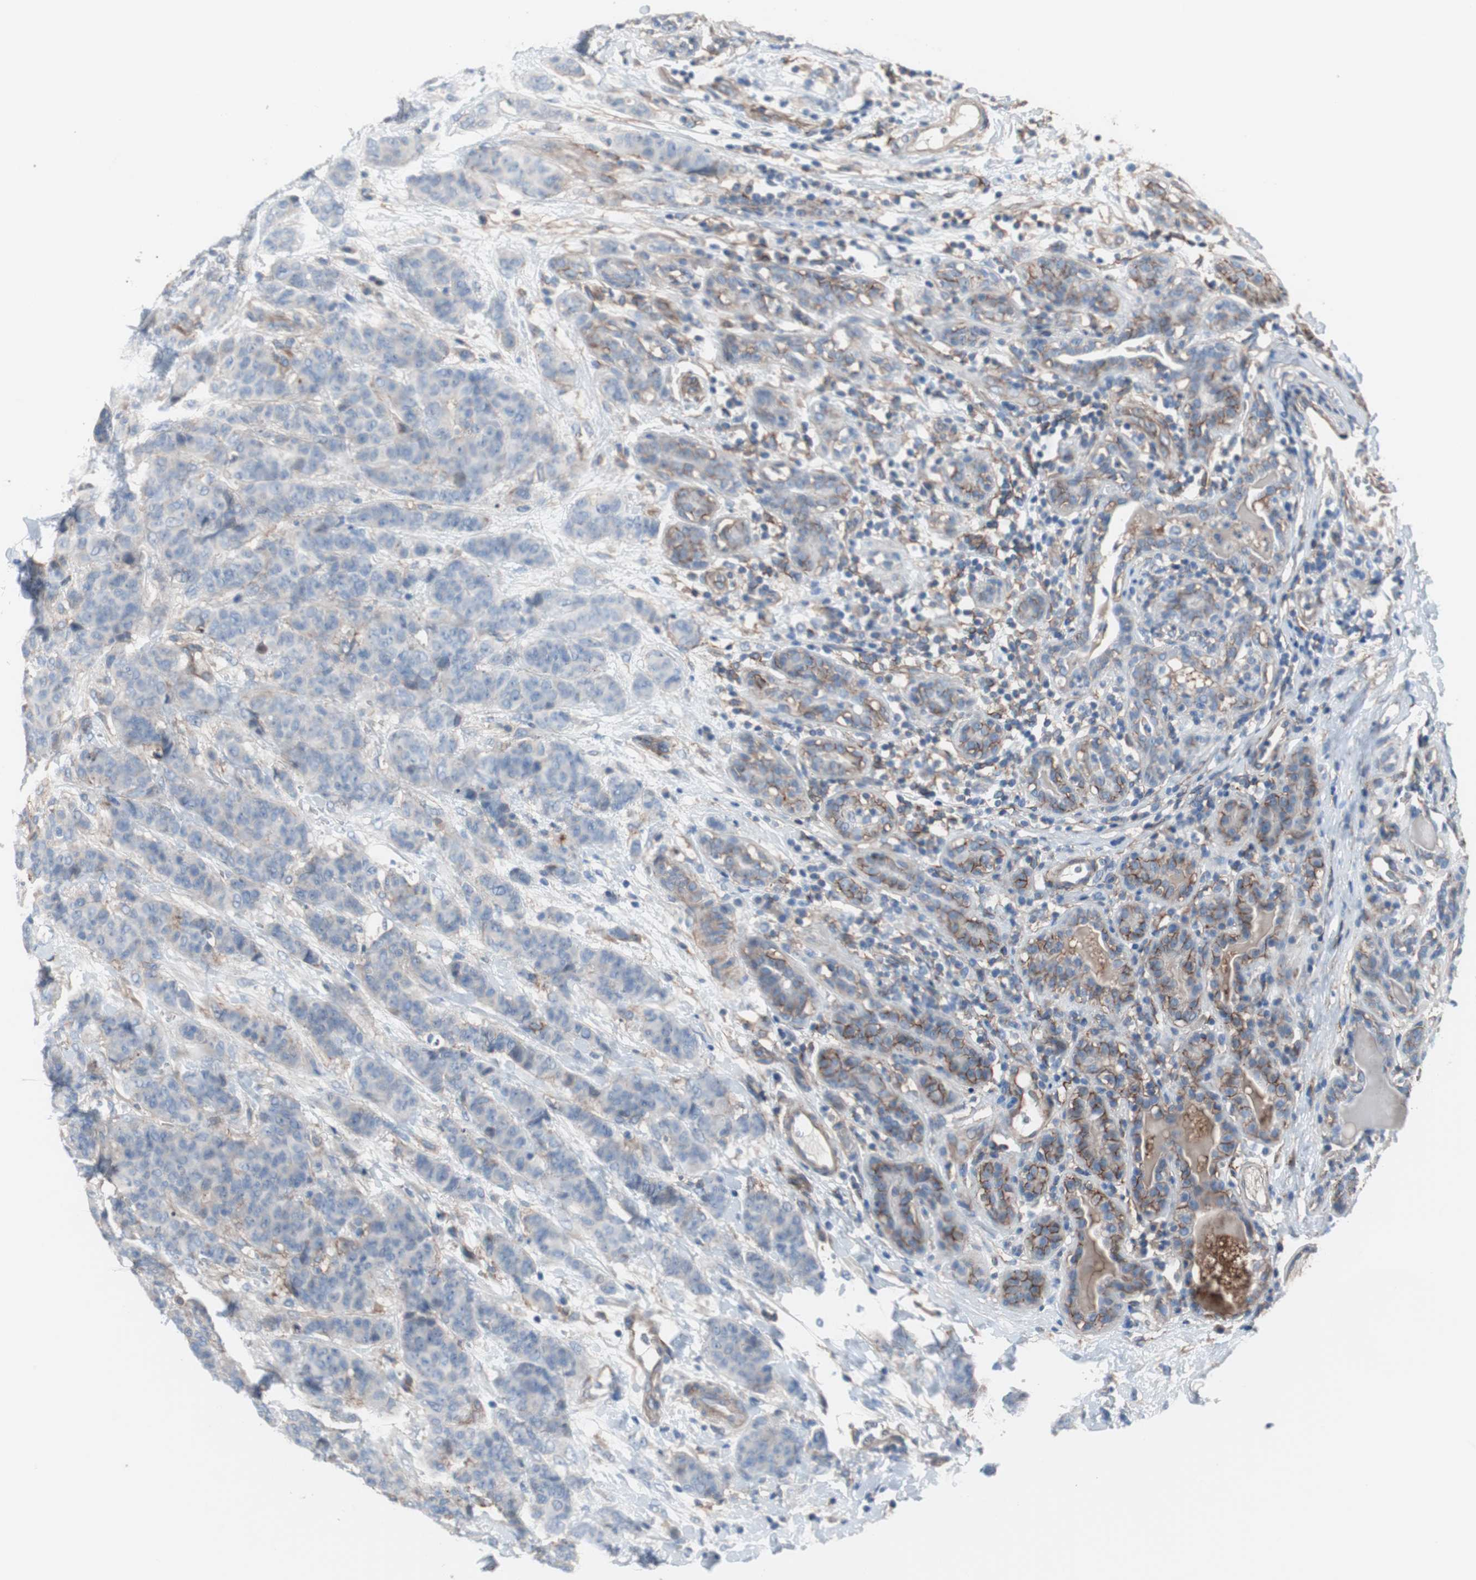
{"staining": {"intensity": "negative", "quantity": "none", "location": "none"}, "tissue": "breast cancer", "cell_type": "Tumor cells", "image_type": "cancer", "snomed": [{"axis": "morphology", "description": "Duct carcinoma"}, {"axis": "topography", "description": "Breast"}], "caption": "Micrograph shows no protein staining in tumor cells of infiltrating ductal carcinoma (breast) tissue. Nuclei are stained in blue.", "gene": "CD81", "patient": {"sex": "female", "age": 40}}